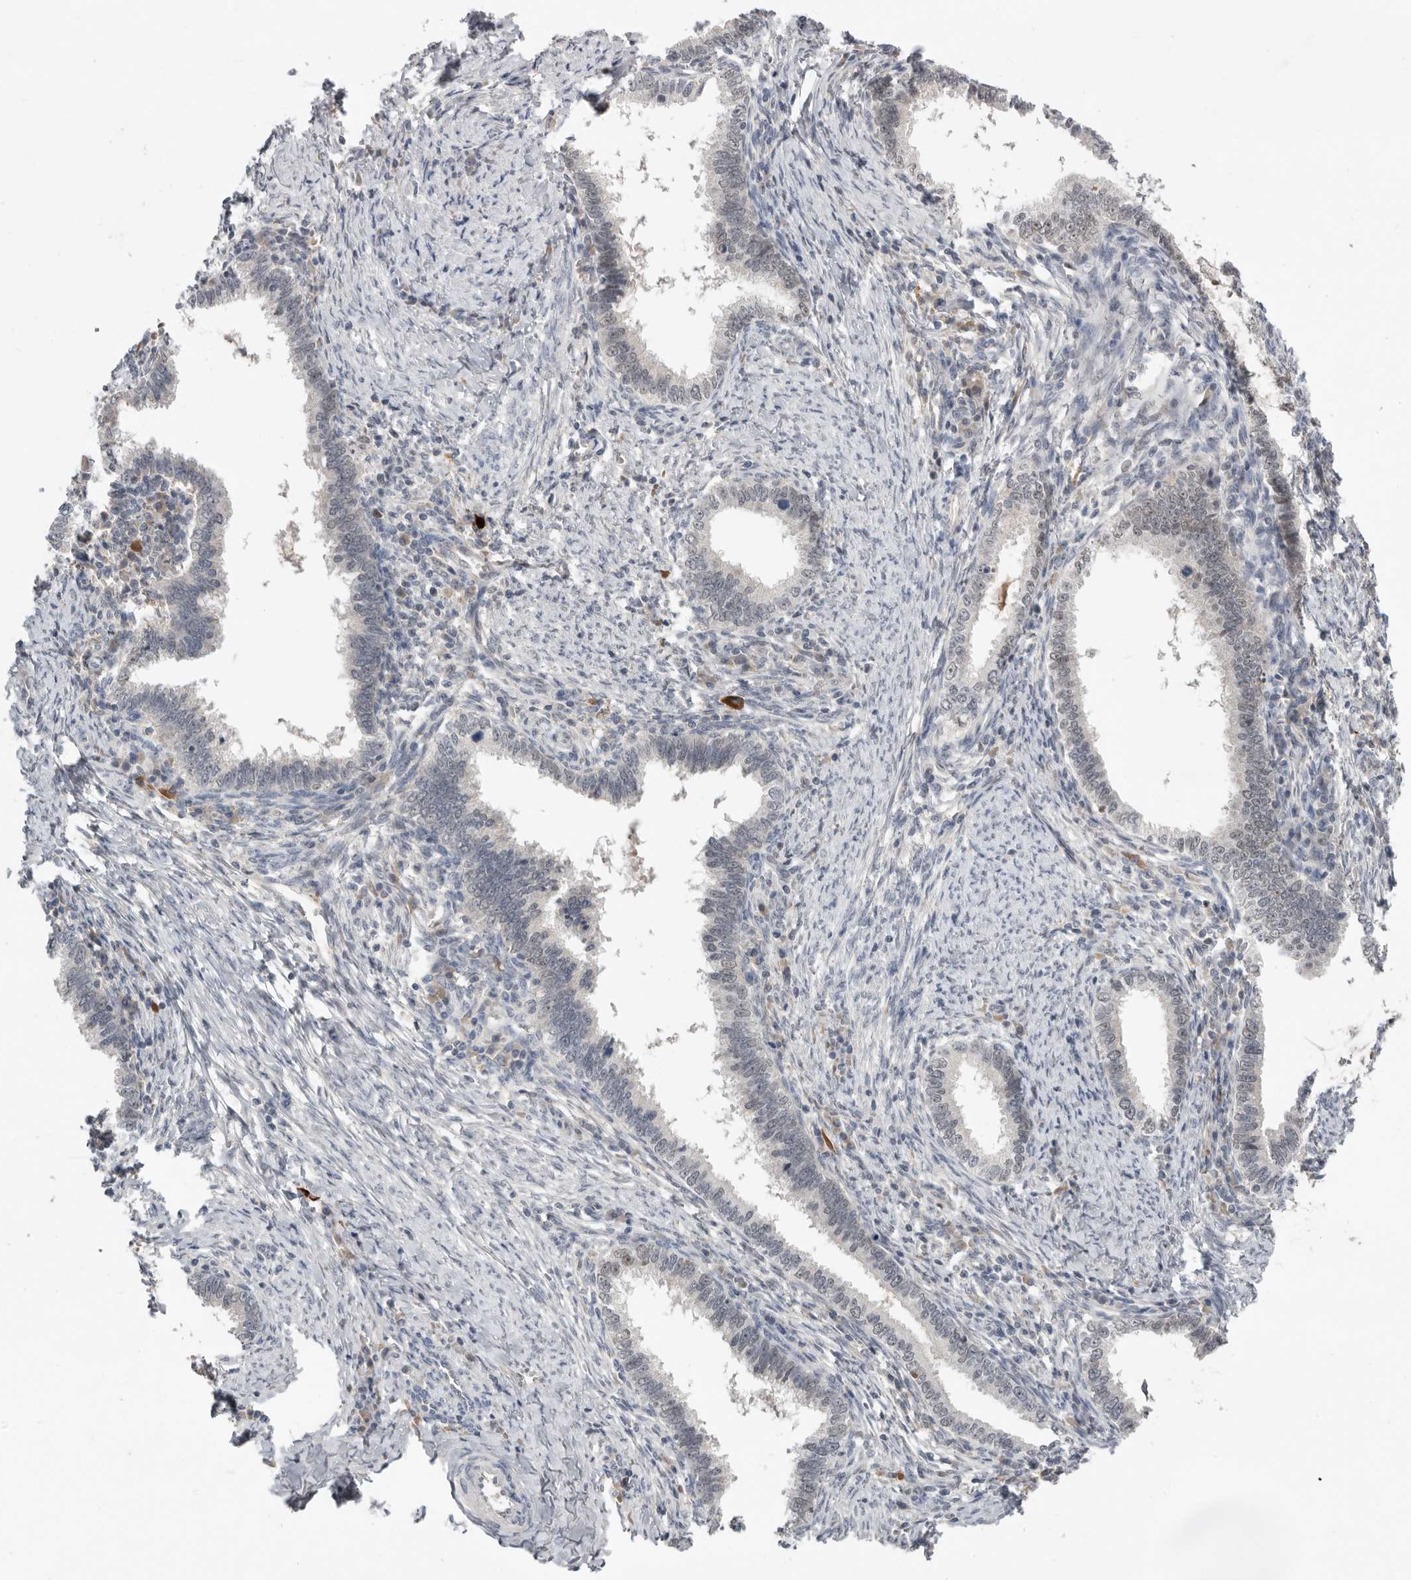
{"staining": {"intensity": "negative", "quantity": "none", "location": "none"}, "tissue": "cervical cancer", "cell_type": "Tumor cells", "image_type": "cancer", "snomed": [{"axis": "morphology", "description": "Adenocarcinoma, NOS"}, {"axis": "topography", "description": "Cervix"}], "caption": "Adenocarcinoma (cervical) stained for a protein using IHC exhibits no expression tumor cells.", "gene": "BRCA2", "patient": {"sex": "female", "age": 36}}